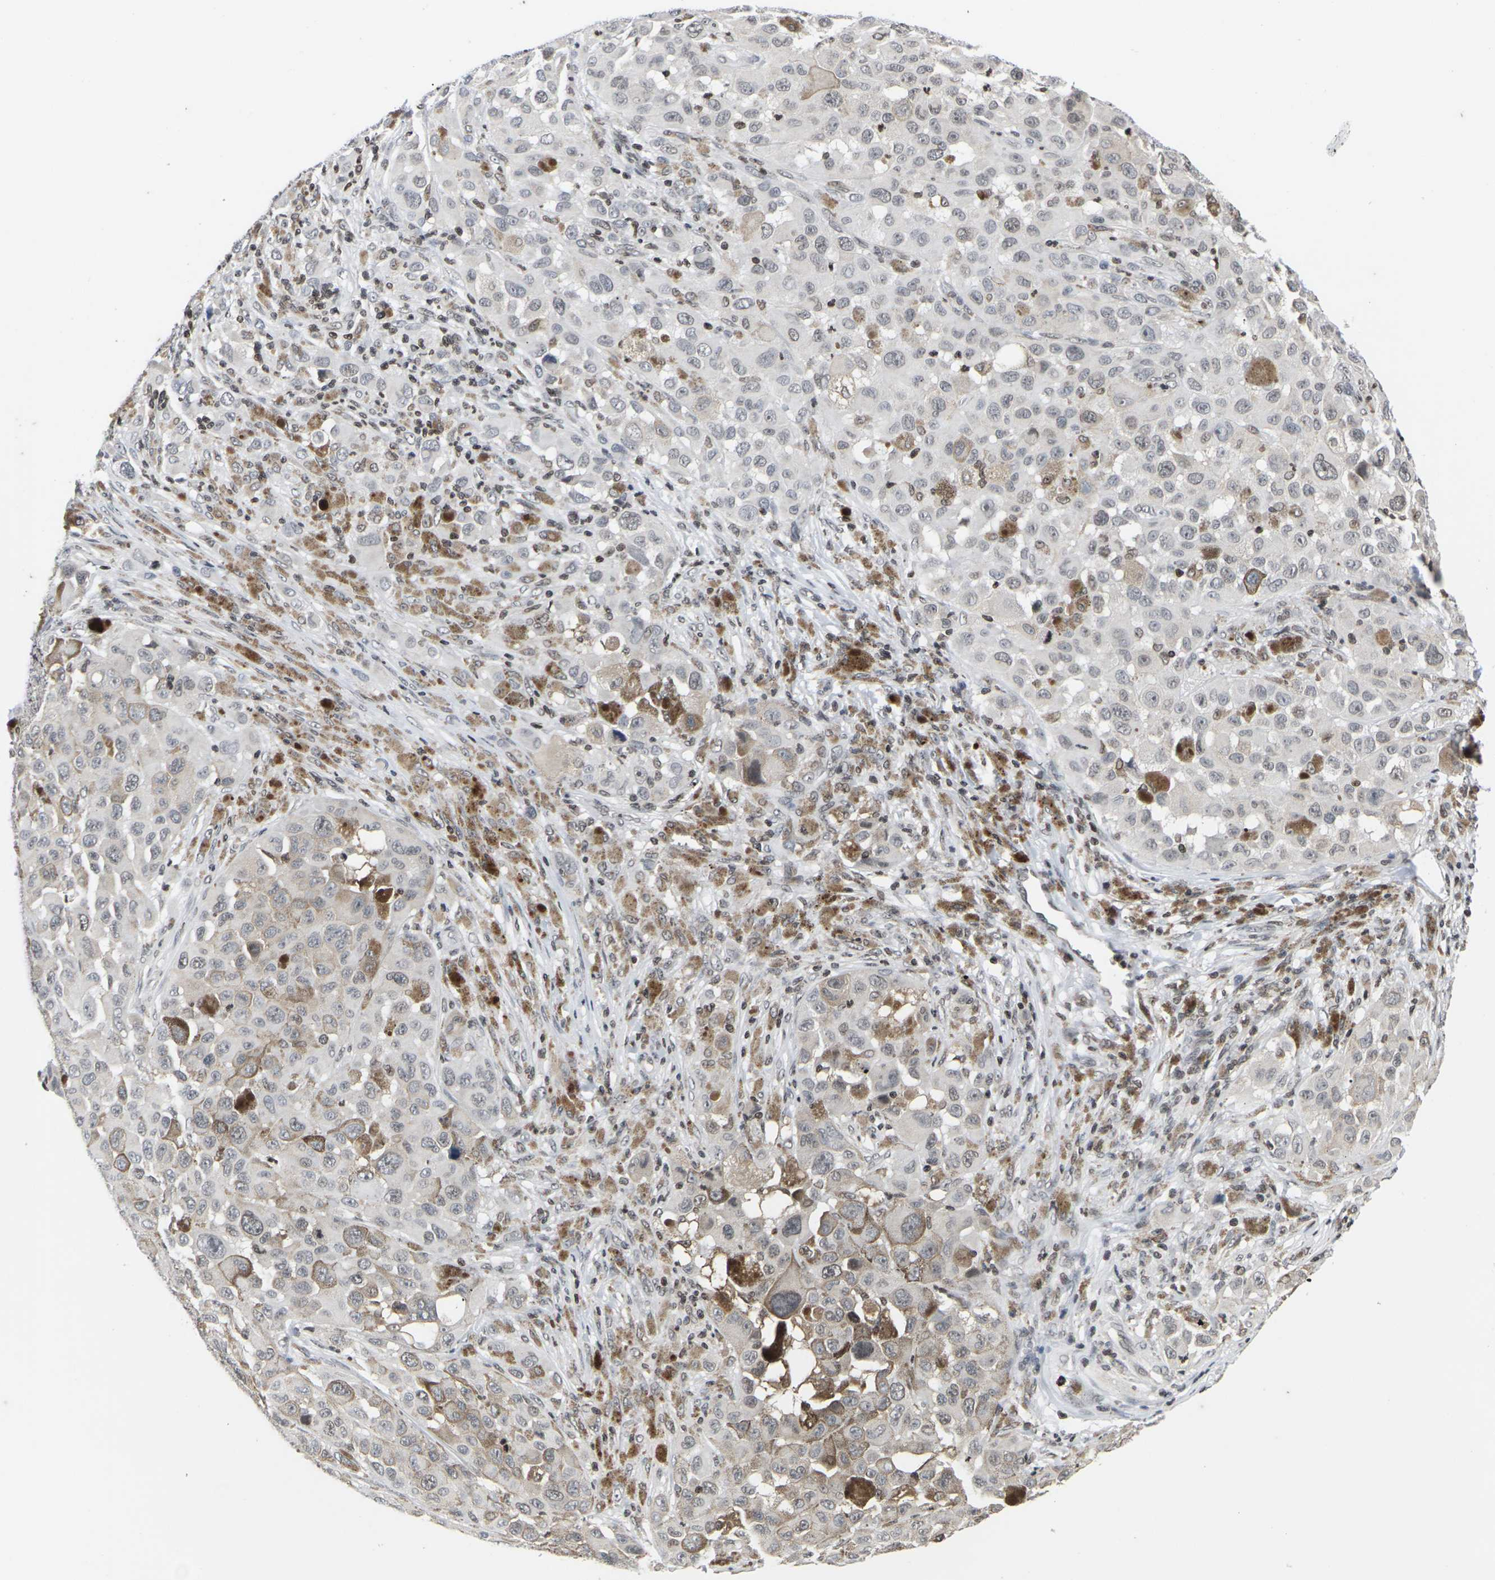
{"staining": {"intensity": "moderate", "quantity": ">75%", "location": "nuclear"}, "tissue": "melanoma", "cell_type": "Tumor cells", "image_type": "cancer", "snomed": [{"axis": "morphology", "description": "Malignant melanoma, NOS"}, {"axis": "topography", "description": "Skin"}], "caption": "A high-resolution image shows immunohistochemistry staining of malignant melanoma, which exhibits moderate nuclear expression in about >75% of tumor cells. (IHC, brightfield microscopy, high magnification).", "gene": "ETV5", "patient": {"sex": "male", "age": 96}}